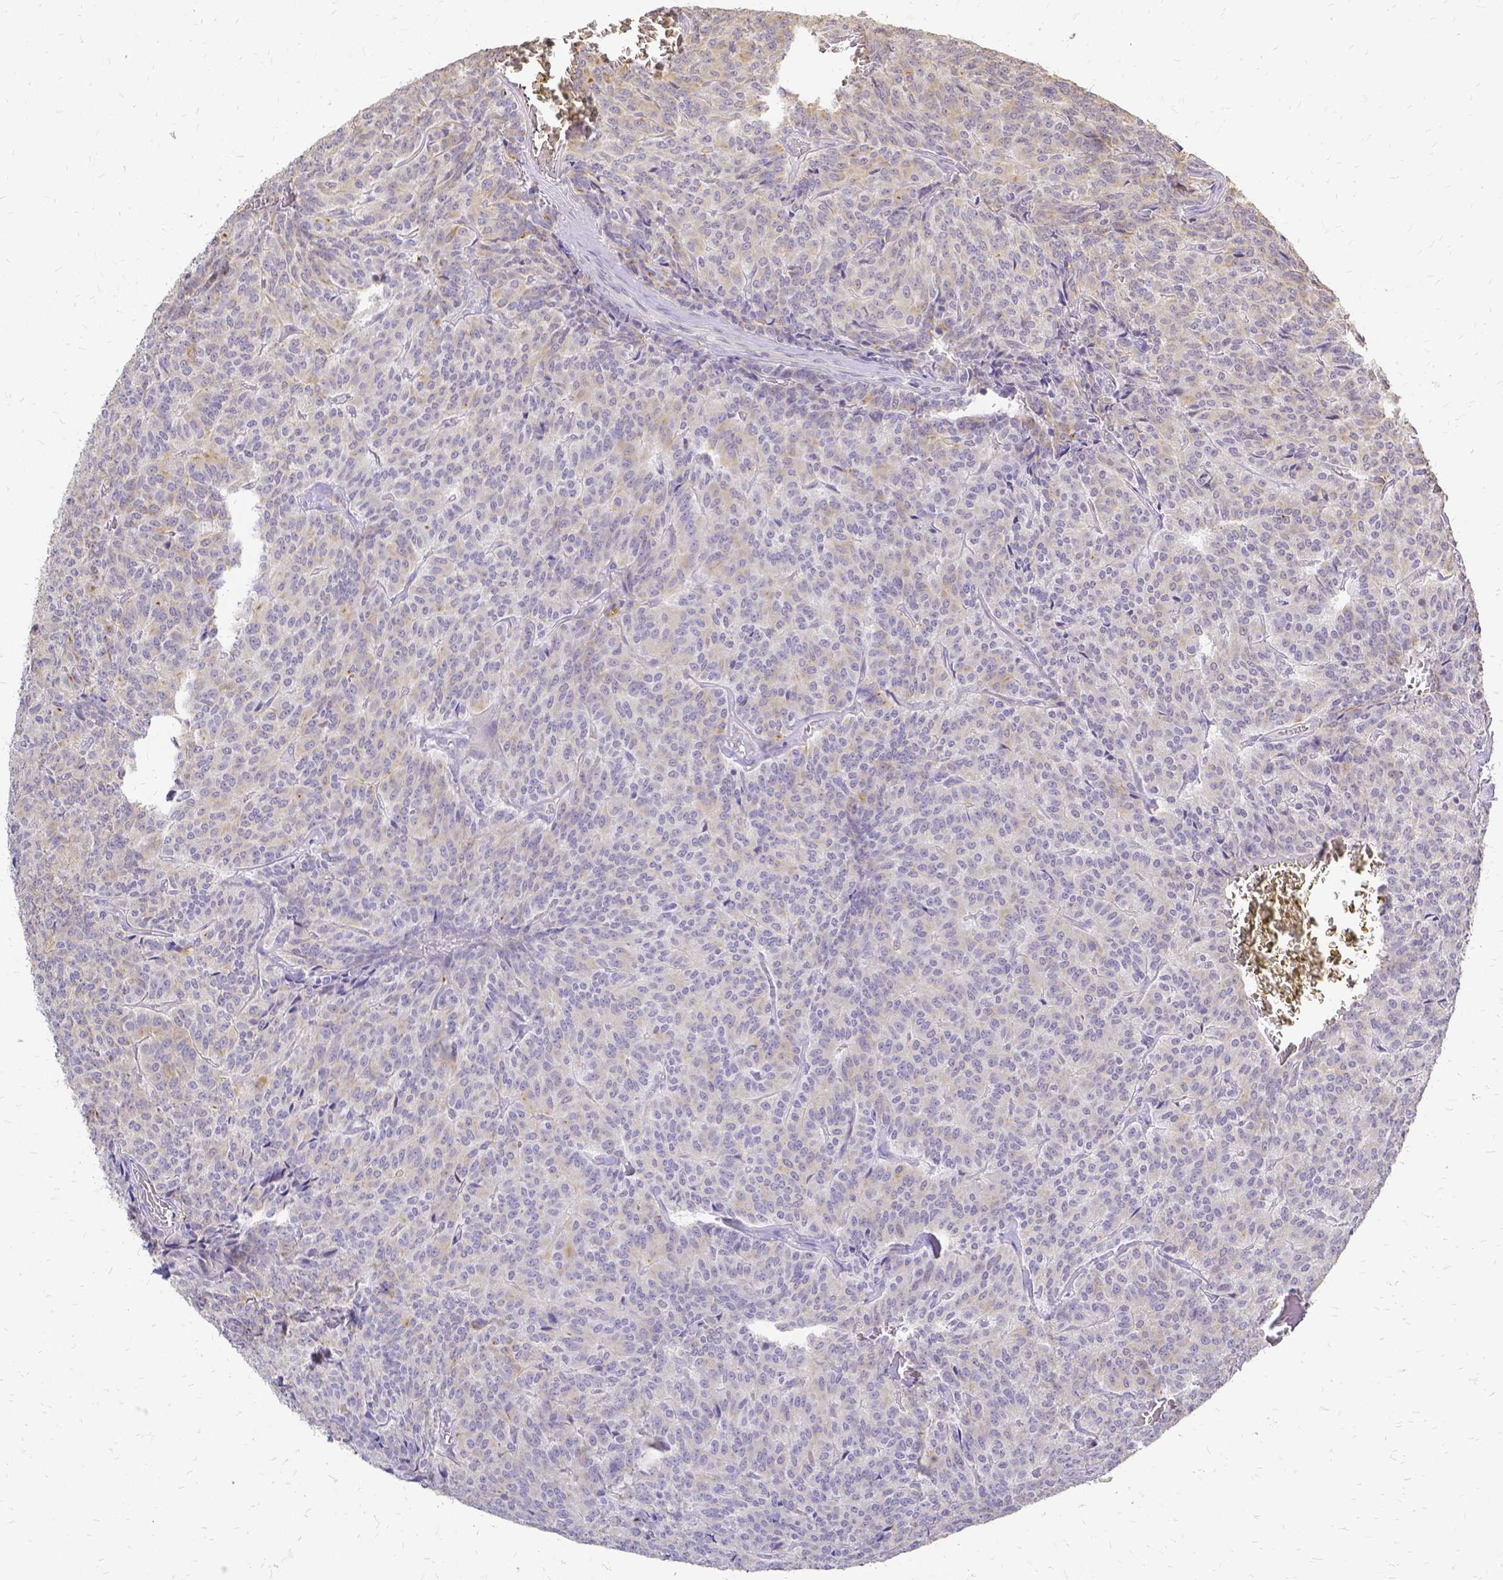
{"staining": {"intensity": "negative", "quantity": "none", "location": "none"}, "tissue": "carcinoid", "cell_type": "Tumor cells", "image_type": "cancer", "snomed": [{"axis": "morphology", "description": "Carcinoid, malignant, NOS"}, {"axis": "topography", "description": "Lung"}], "caption": "Malignant carcinoid was stained to show a protein in brown. There is no significant positivity in tumor cells. (DAB immunohistochemistry with hematoxylin counter stain).", "gene": "CIB1", "patient": {"sex": "male", "age": 70}}